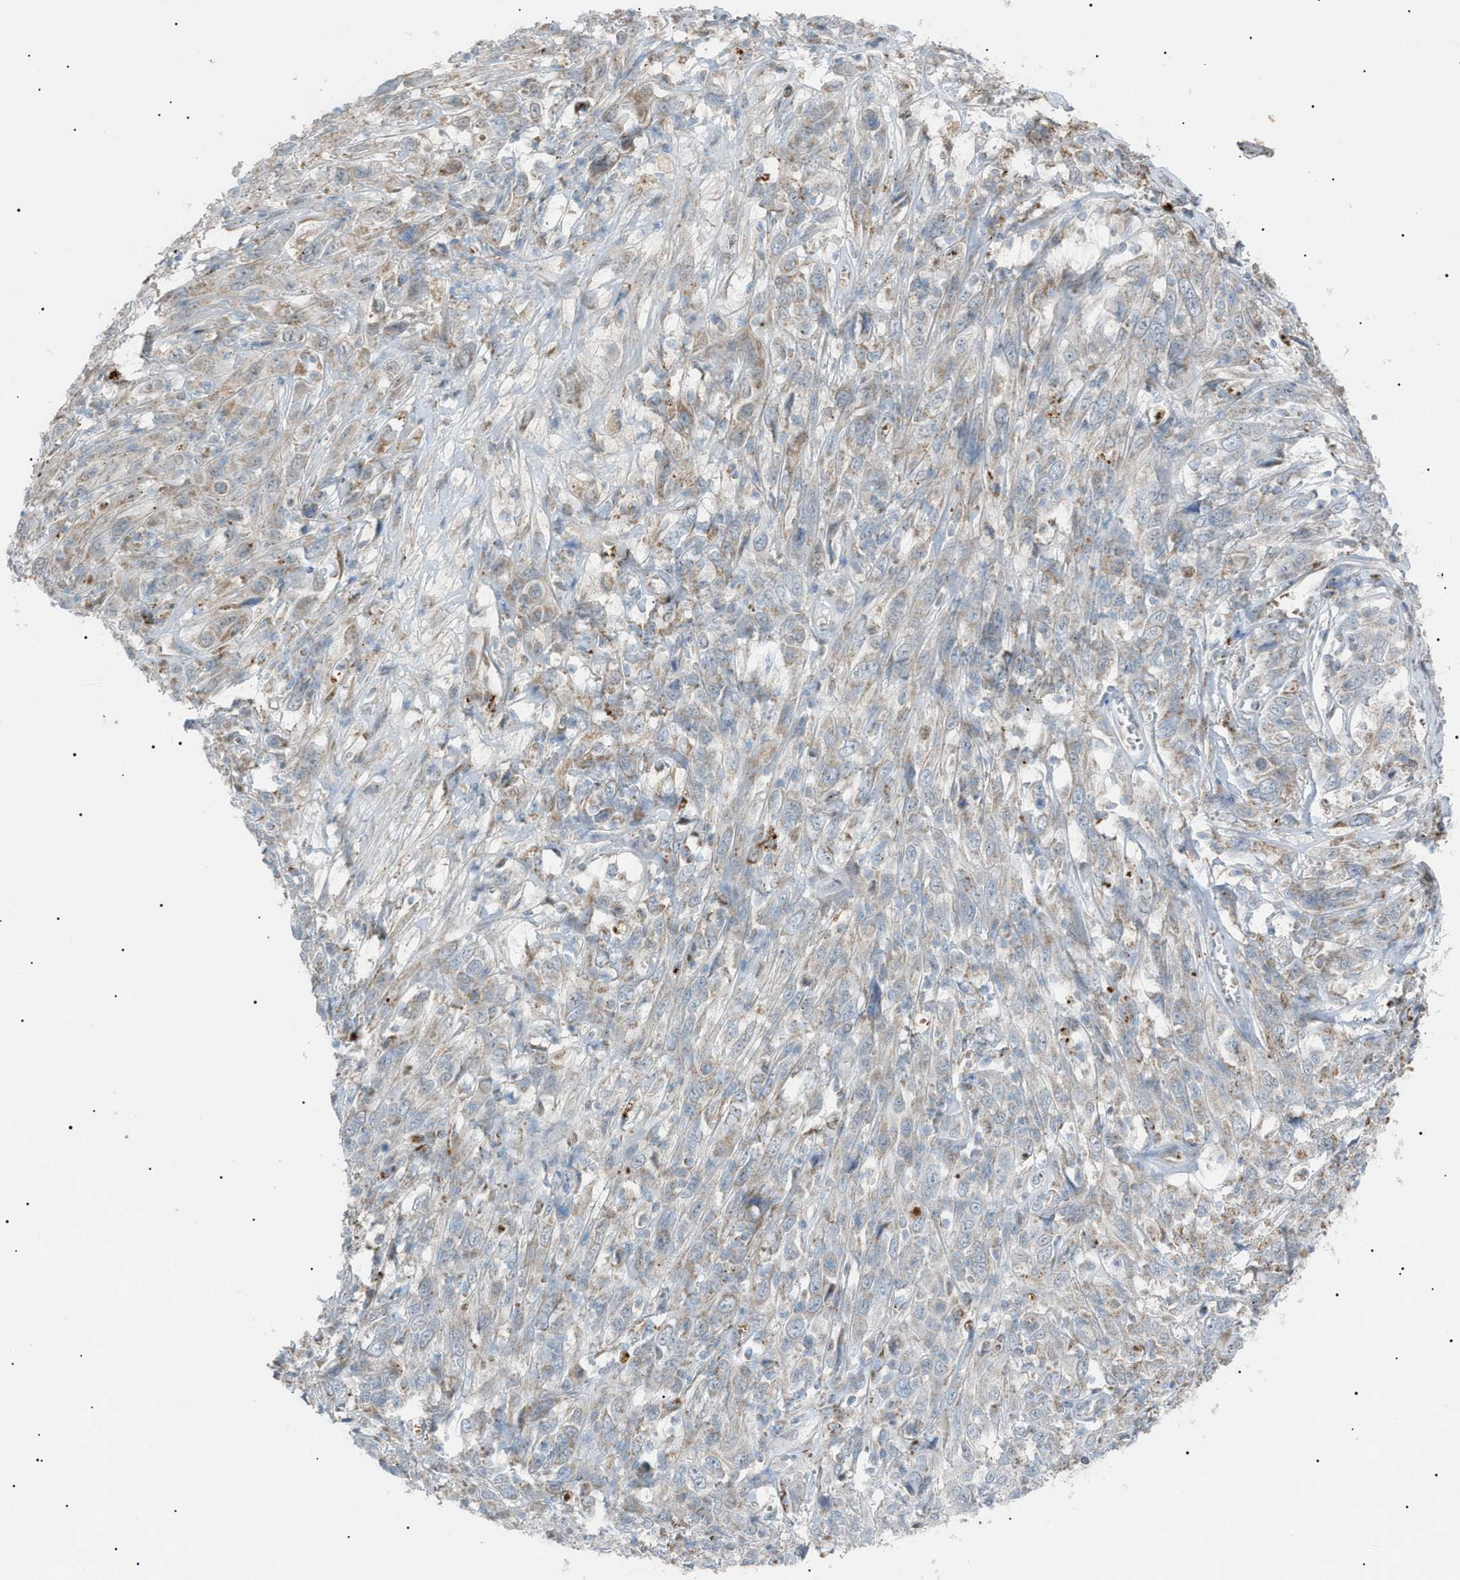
{"staining": {"intensity": "weak", "quantity": "<25%", "location": "cytoplasmic/membranous"}, "tissue": "cervical cancer", "cell_type": "Tumor cells", "image_type": "cancer", "snomed": [{"axis": "morphology", "description": "Squamous cell carcinoma, NOS"}, {"axis": "topography", "description": "Cervix"}], "caption": "Tumor cells are negative for brown protein staining in squamous cell carcinoma (cervical). The staining was performed using DAB to visualize the protein expression in brown, while the nuclei were stained in blue with hematoxylin (Magnification: 20x).", "gene": "ZNF516", "patient": {"sex": "female", "age": 46}}